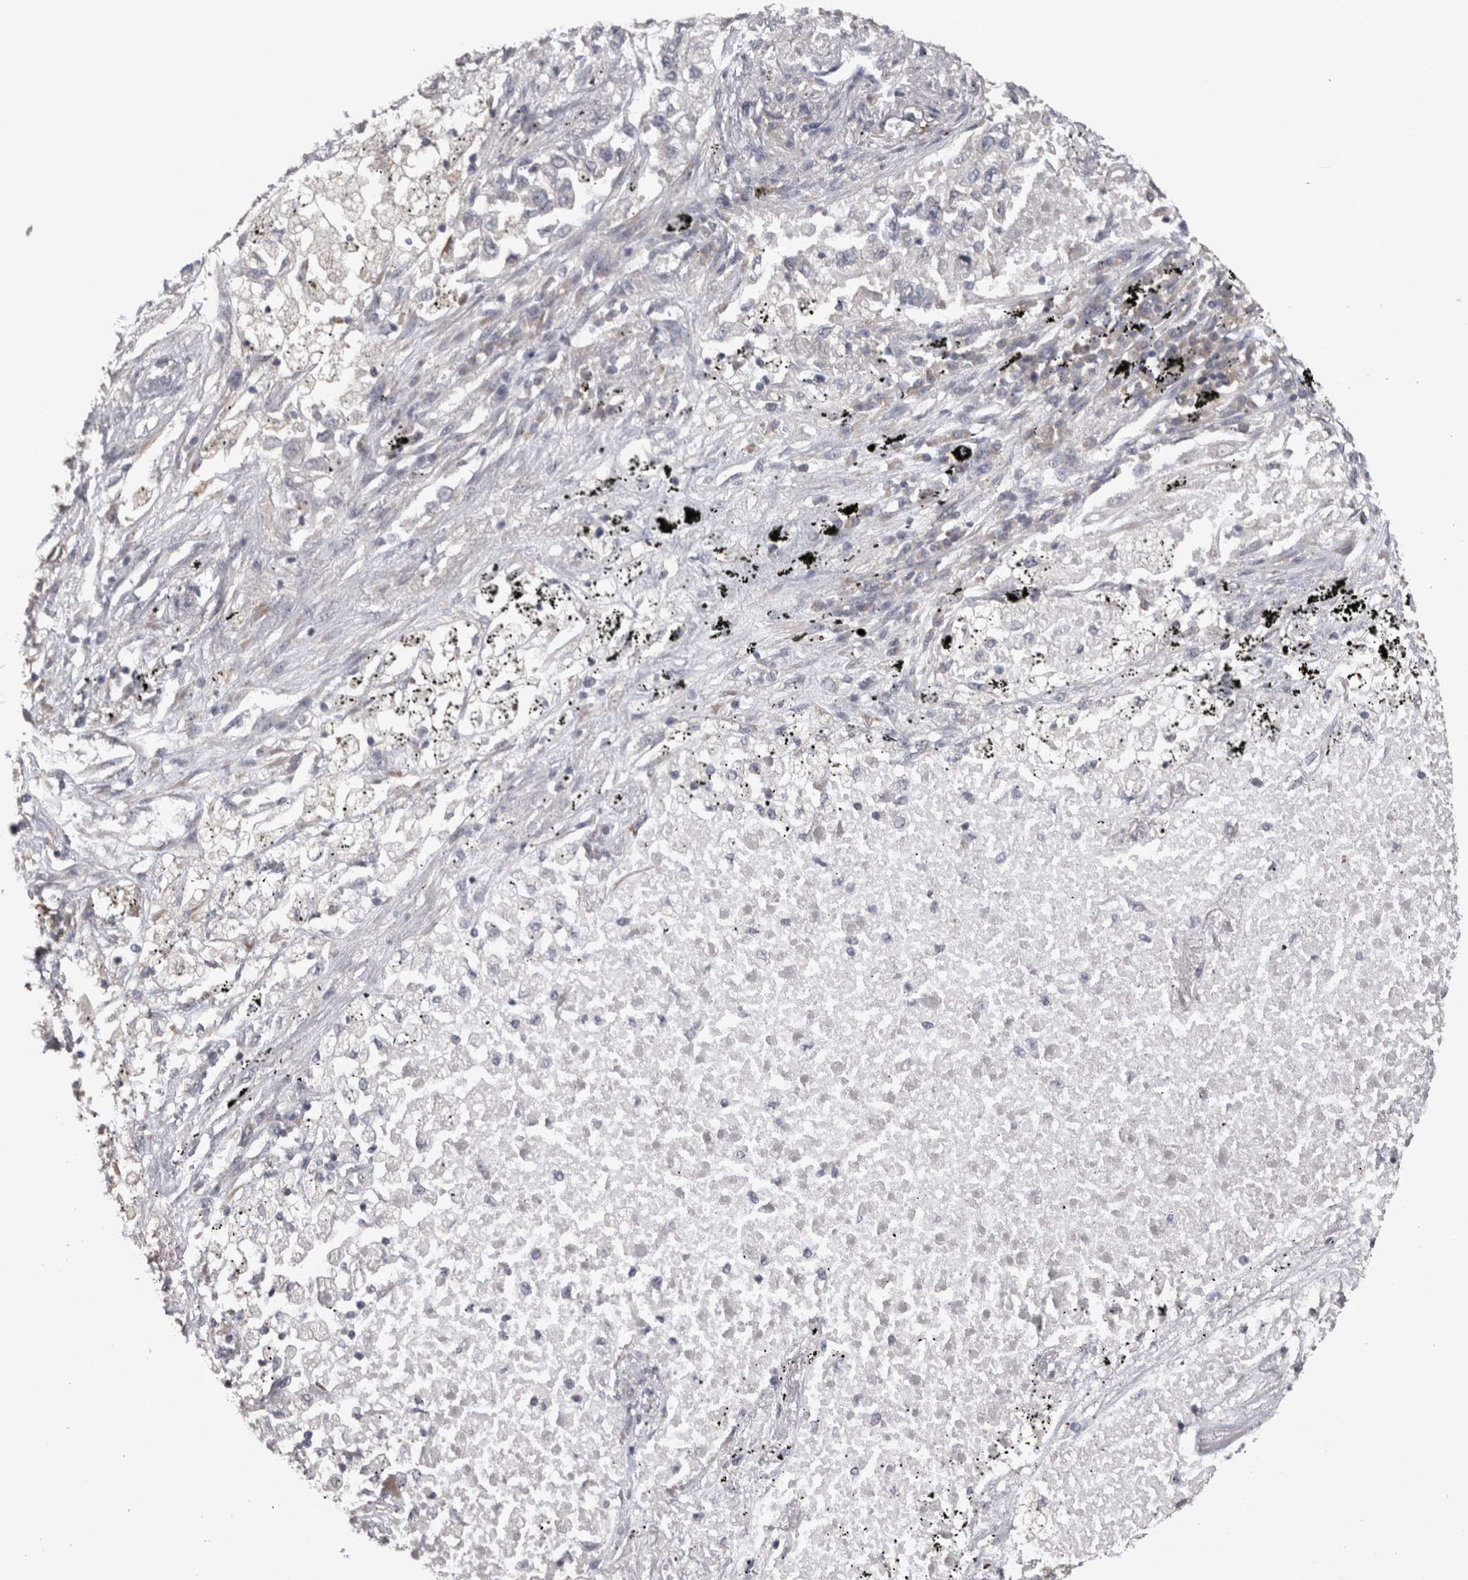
{"staining": {"intensity": "negative", "quantity": "none", "location": "none"}, "tissue": "lung cancer", "cell_type": "Tumor cells", "image_type": "cancer", "snomed": [{"axis": "morphology", "description": "Inflammation, NOS"}, {"axis": "morphology", "description": "Adenocarcinoma, NOS"}, {"axis": "topography", "description": "Lung"}], "caption": "Immunohistochemistry photomicrograph of neoplastic tissue: human lung cancer (adenocarcinoma) stained with DAB exhibits no significant protein expression in tumor cells. (Brightfield microscopy of DAB immunohistochemistry (IHC) at high magnification).", "gene": "RAB29", "patient": {"sex": "male", "age": 63}}